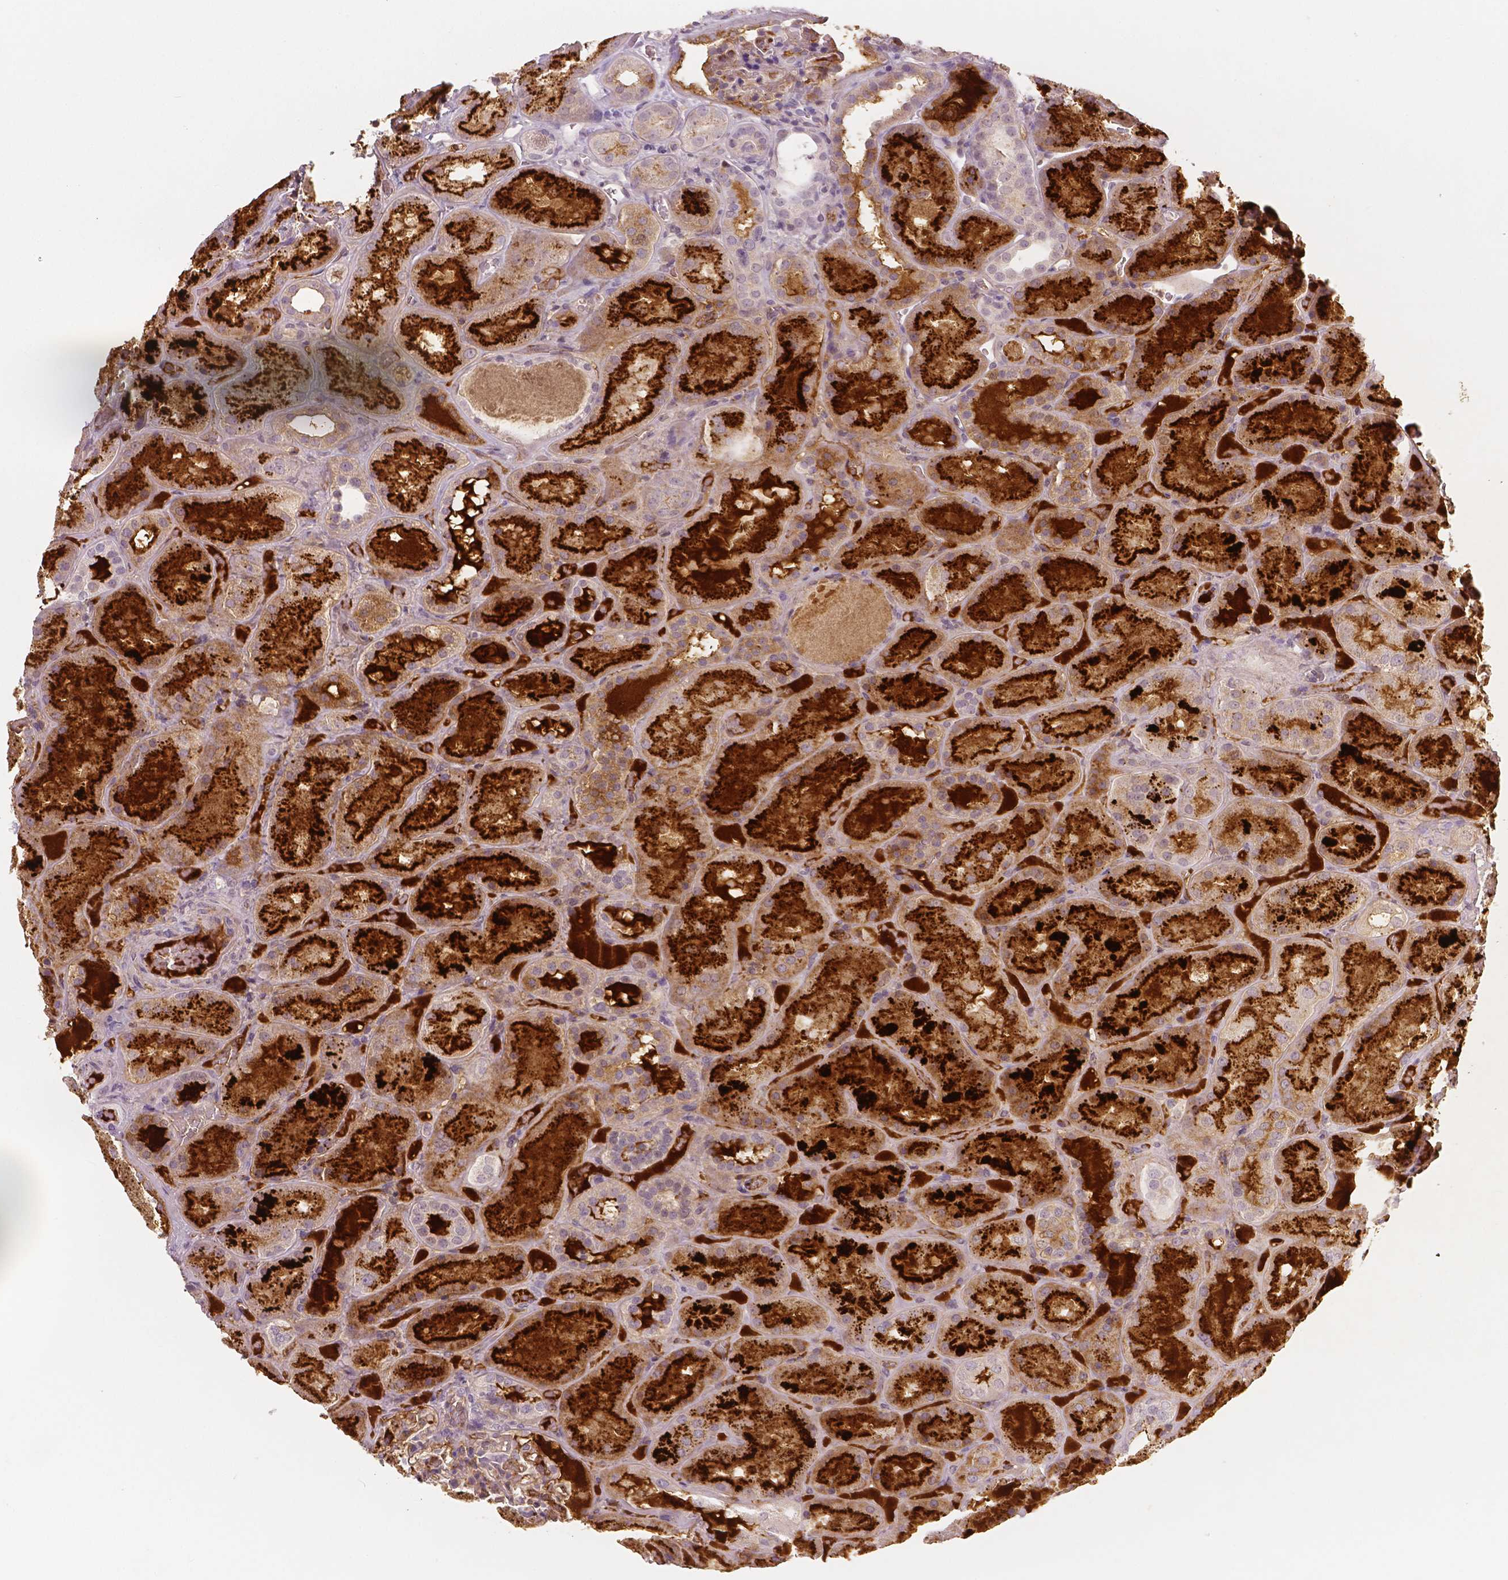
{"staining": {"intensity": "negative", "quantity": "none", "location": "none"}, "tissue": "kidney", "cell_type": "Cells in glomeruli", "image_type": "normal", "snomed": [{"axis": "morphology", "description": "Normal tissue, NOS"}, {"axis": "topography", "description": "Kidney"}], "caption": "A high-resolution histopathology image shows immunohistochemistry staining of benign kidney, which exhibits no significant positivity in cells in glomeruli. (DAB (3,3'-diaminobenzidine) immunohistochemistry (IHC), high magnification).", "gene": "APOA4", "patient": {"sex": "male", "age": 73}}